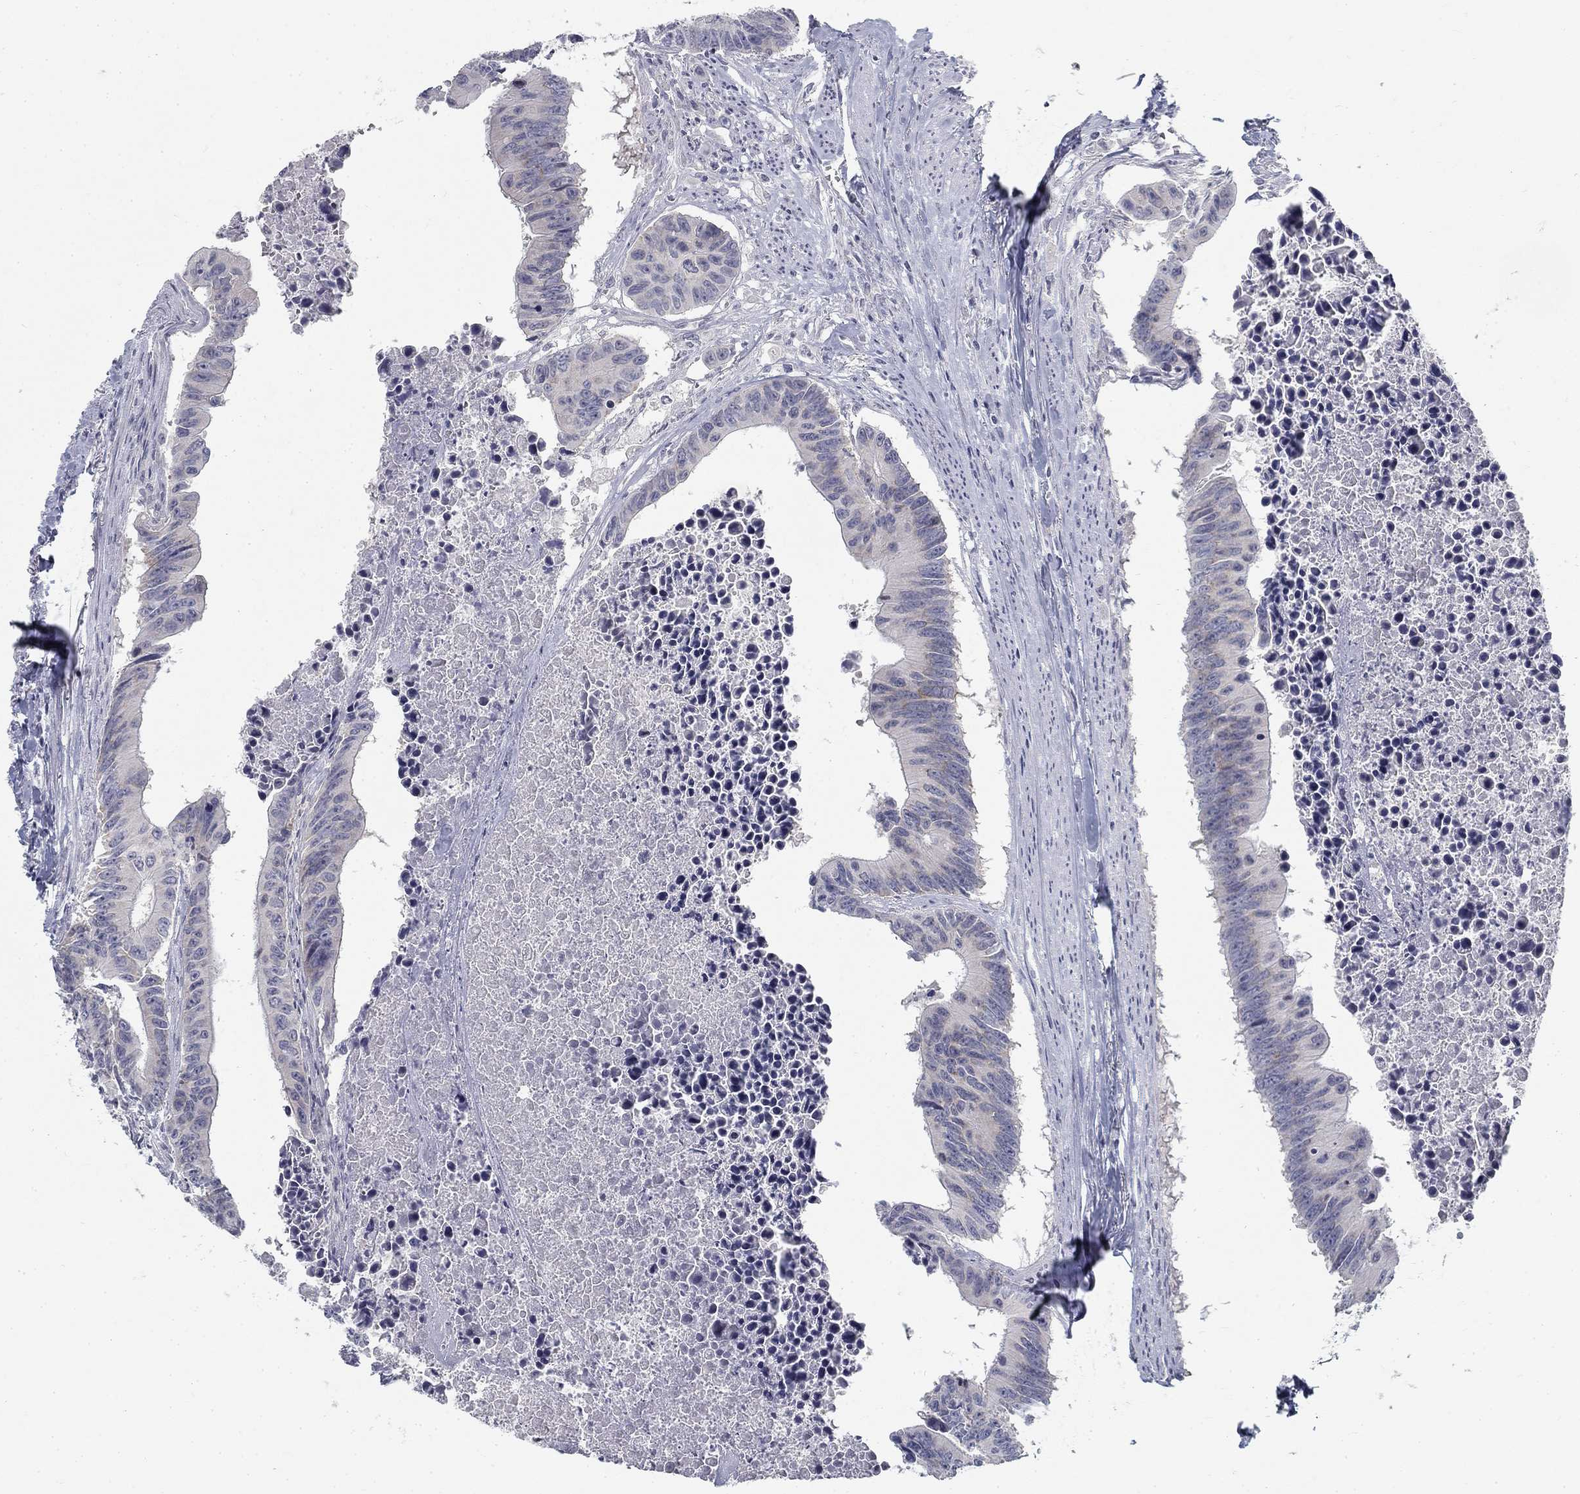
{"staining": {"intensity": "negative", "quantity": "none", "location": "none"}, "tissue": "colorectal cancer", "cell_type": "Tumor cells", "image_type": "cancer", "snomed": [{"axis": "morphology", "description": "Adenocarcinoma, NOS"}, {"axis": "topography", "description": "Colon"}], "caption": "A photomicrograph of colorectal adenocarcinoma stained for a protein exhibits no brown staining in tumor cells.", "gene": "ATP1A3", "patient": {"sex": "female", "age": 87}}